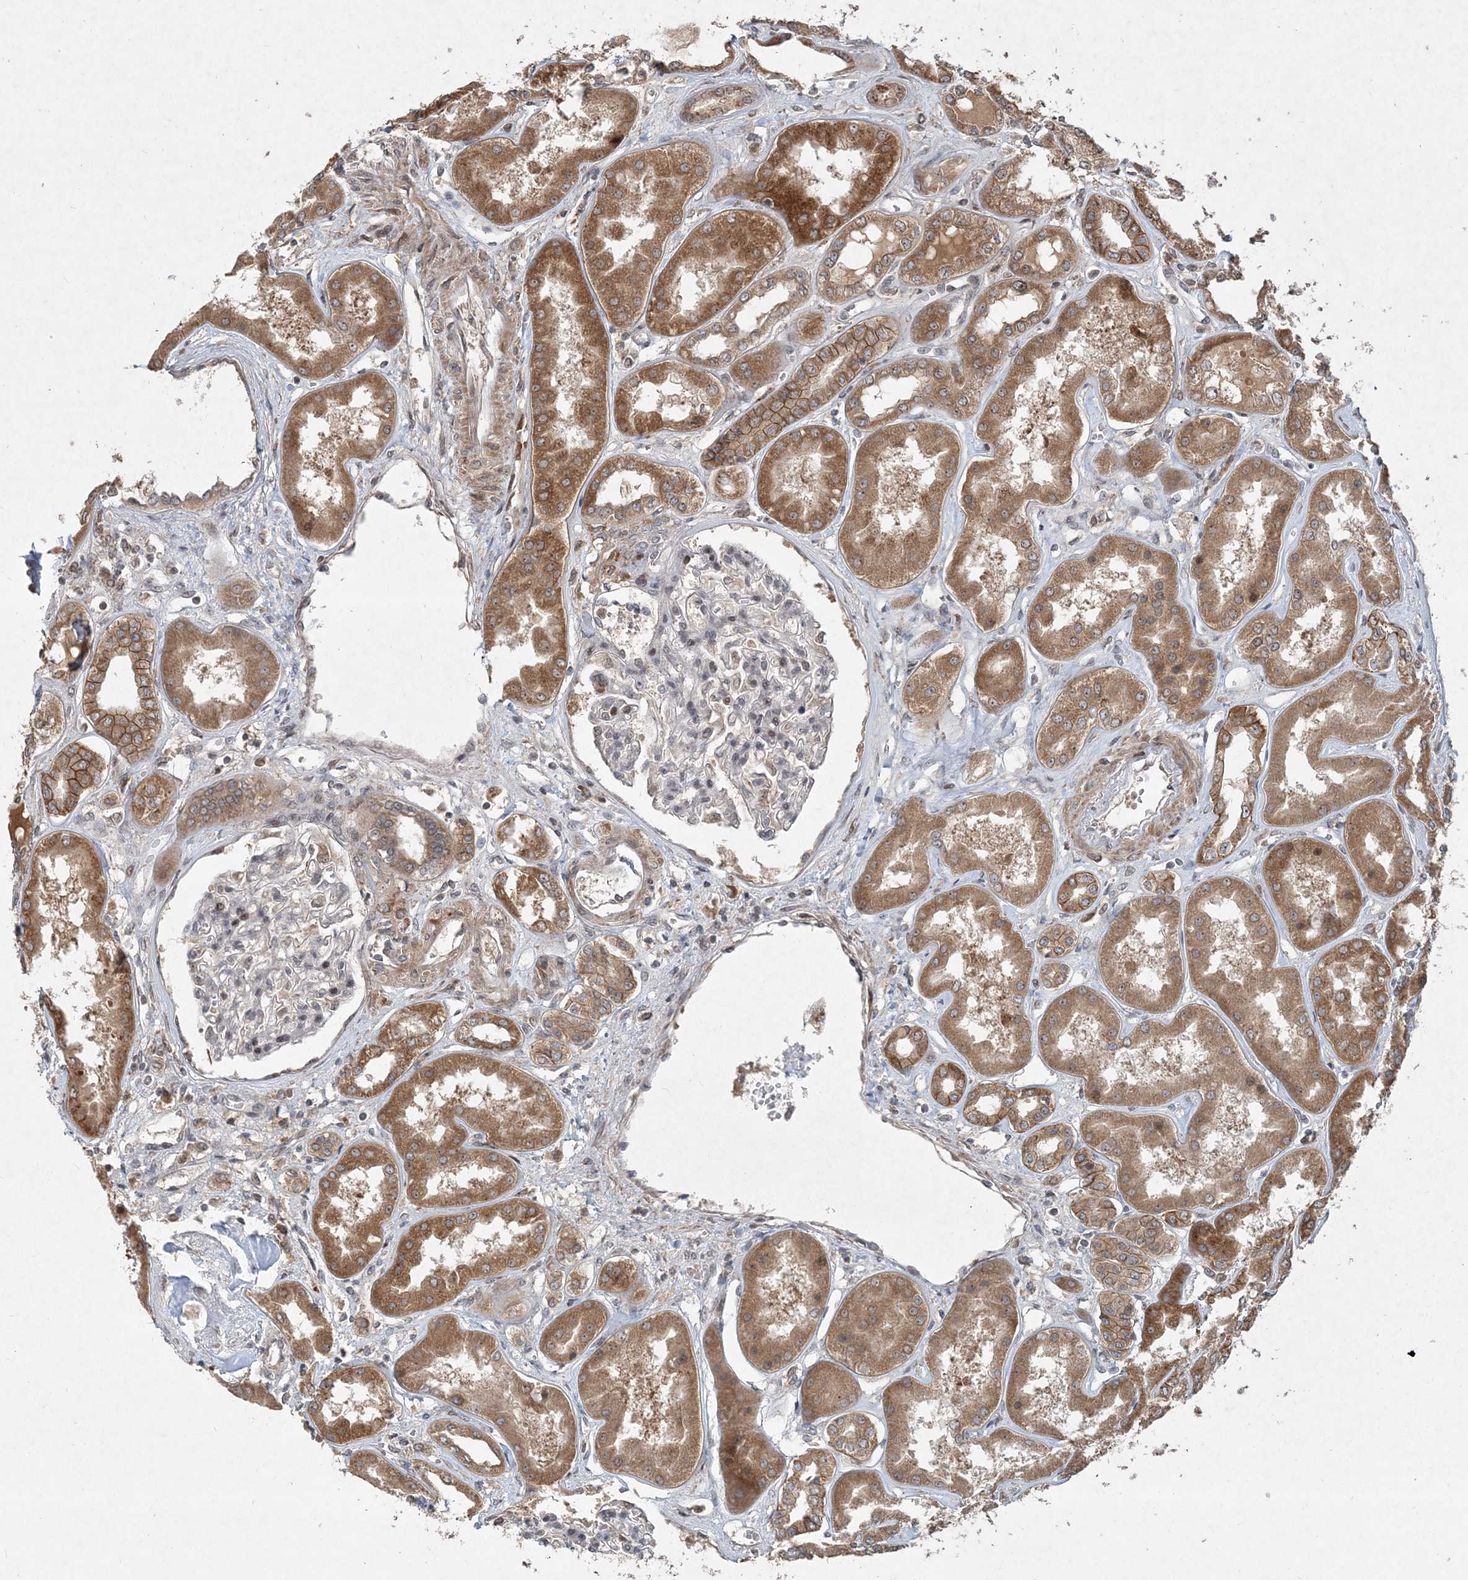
{"staining": {"intensity": "moderate", "quantity": "<25%", "location": "cytoplasmic/membranous,nuclear"}, "tissue": "kidney", "cell_type": "Cells in glomeruli", "image_type": "normal", "snomed": [{"axis": "morphology", "description": "Normal tissue, NOS"}, {"axis": "topography", "description": "Kidney"}], "caption": "Cells in glomeruli demonstrate low levels of moderate cytoplasmic/membranous,nuclear expression in about <25% of cells in benign kidney.", "gene": "UBR3", "patient": {"sex": "female", "age": 56}}